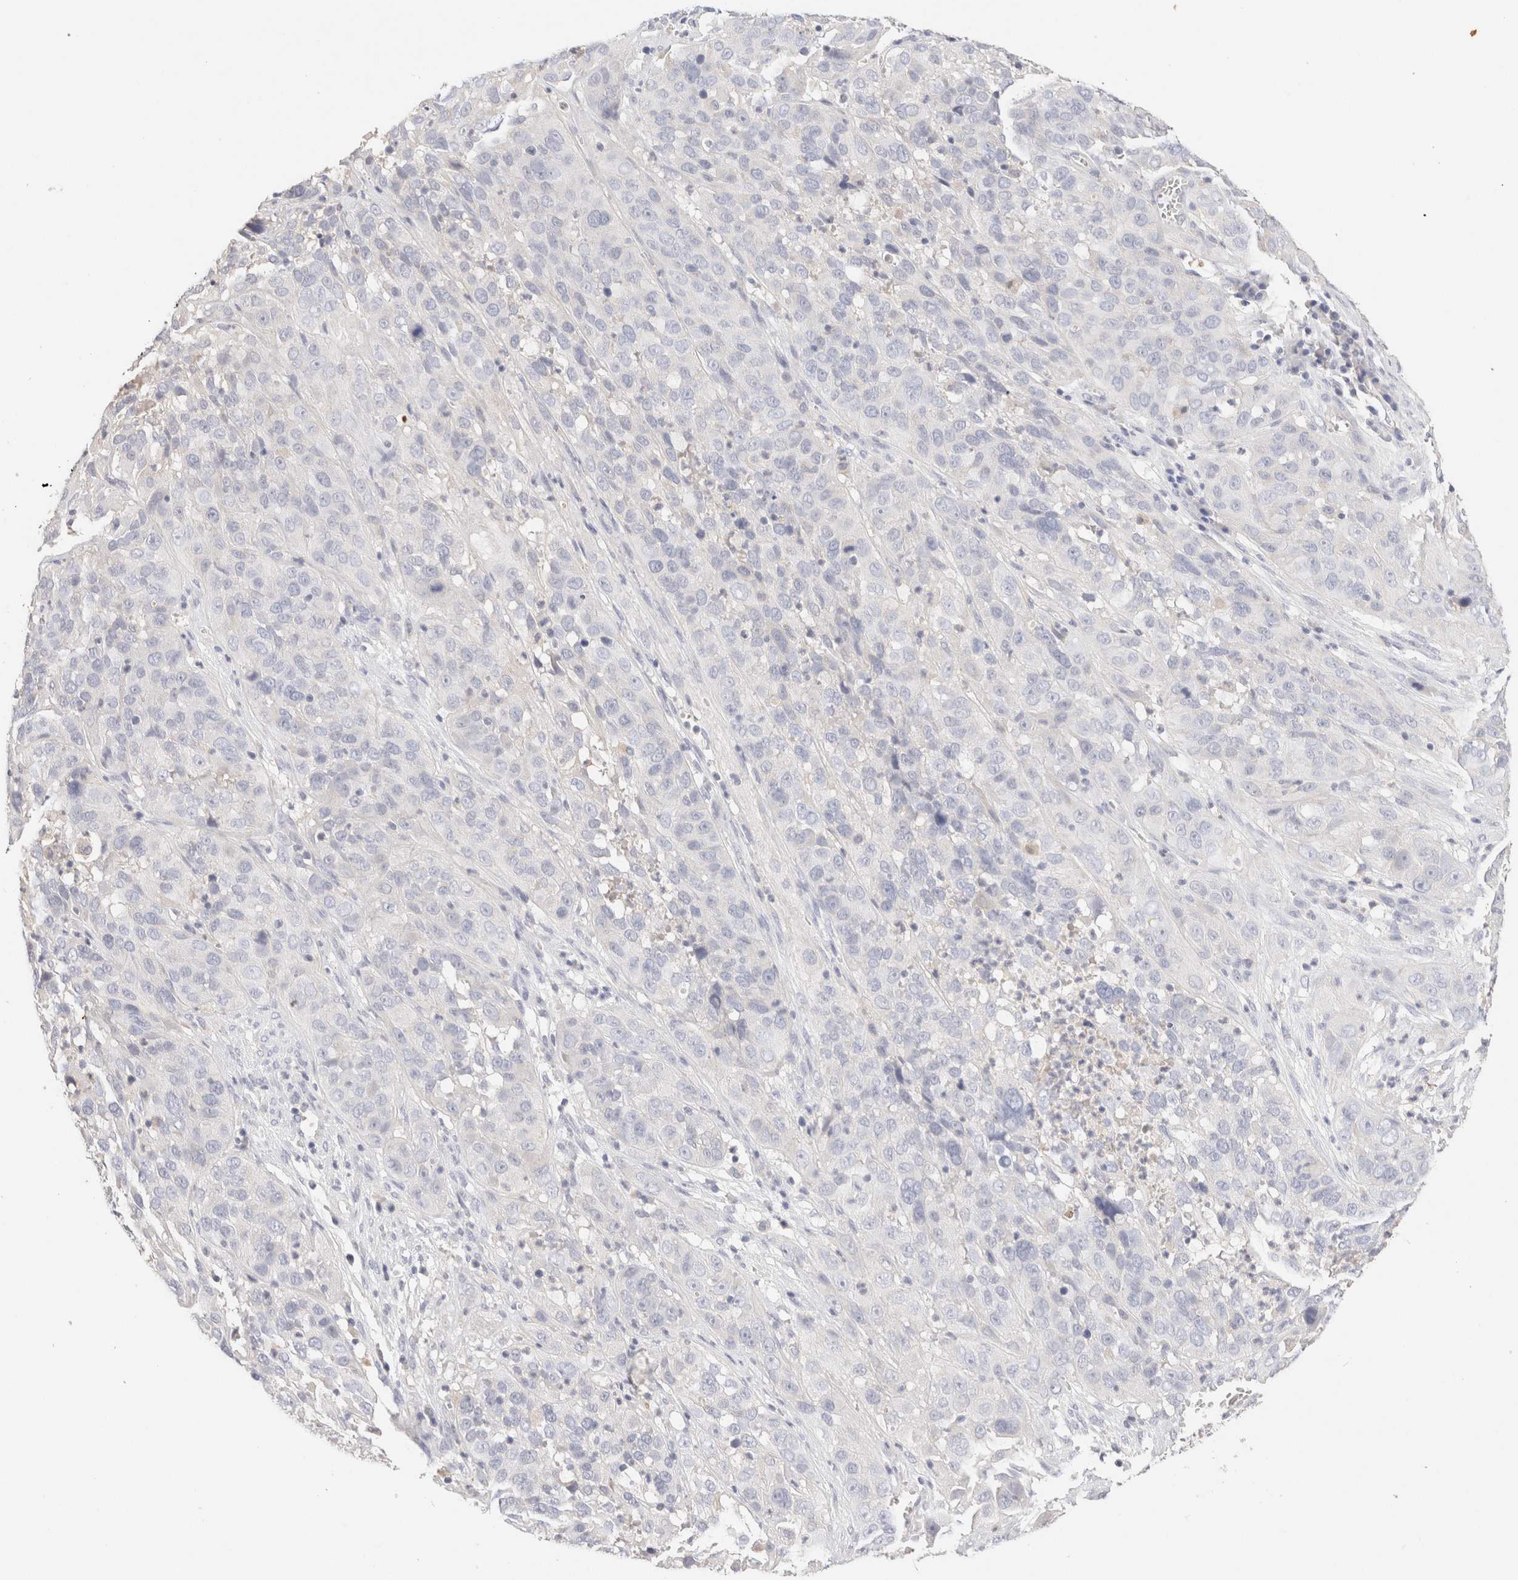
{"staining": {"intensity": "negative", "quantity": "none", "location": "none"}, "tissue": "cervical cancer", "cell_type": "Tumor cells", "image_type": "cancer", "snomed": [{"axis": "morphology", "description": "Squamous cell carcinoma, NOS"}, {"axis": "topography", "description": "Cervix"}], "caption": "A high-resolution photomicrograph shows immunohistochemistry staining of cervical cancer (squamous cell carcinoma), which shows no significant staining in tumor cells.", "gene": "SCGB2A2", "patient": {"sex": "female", "age": 32}}